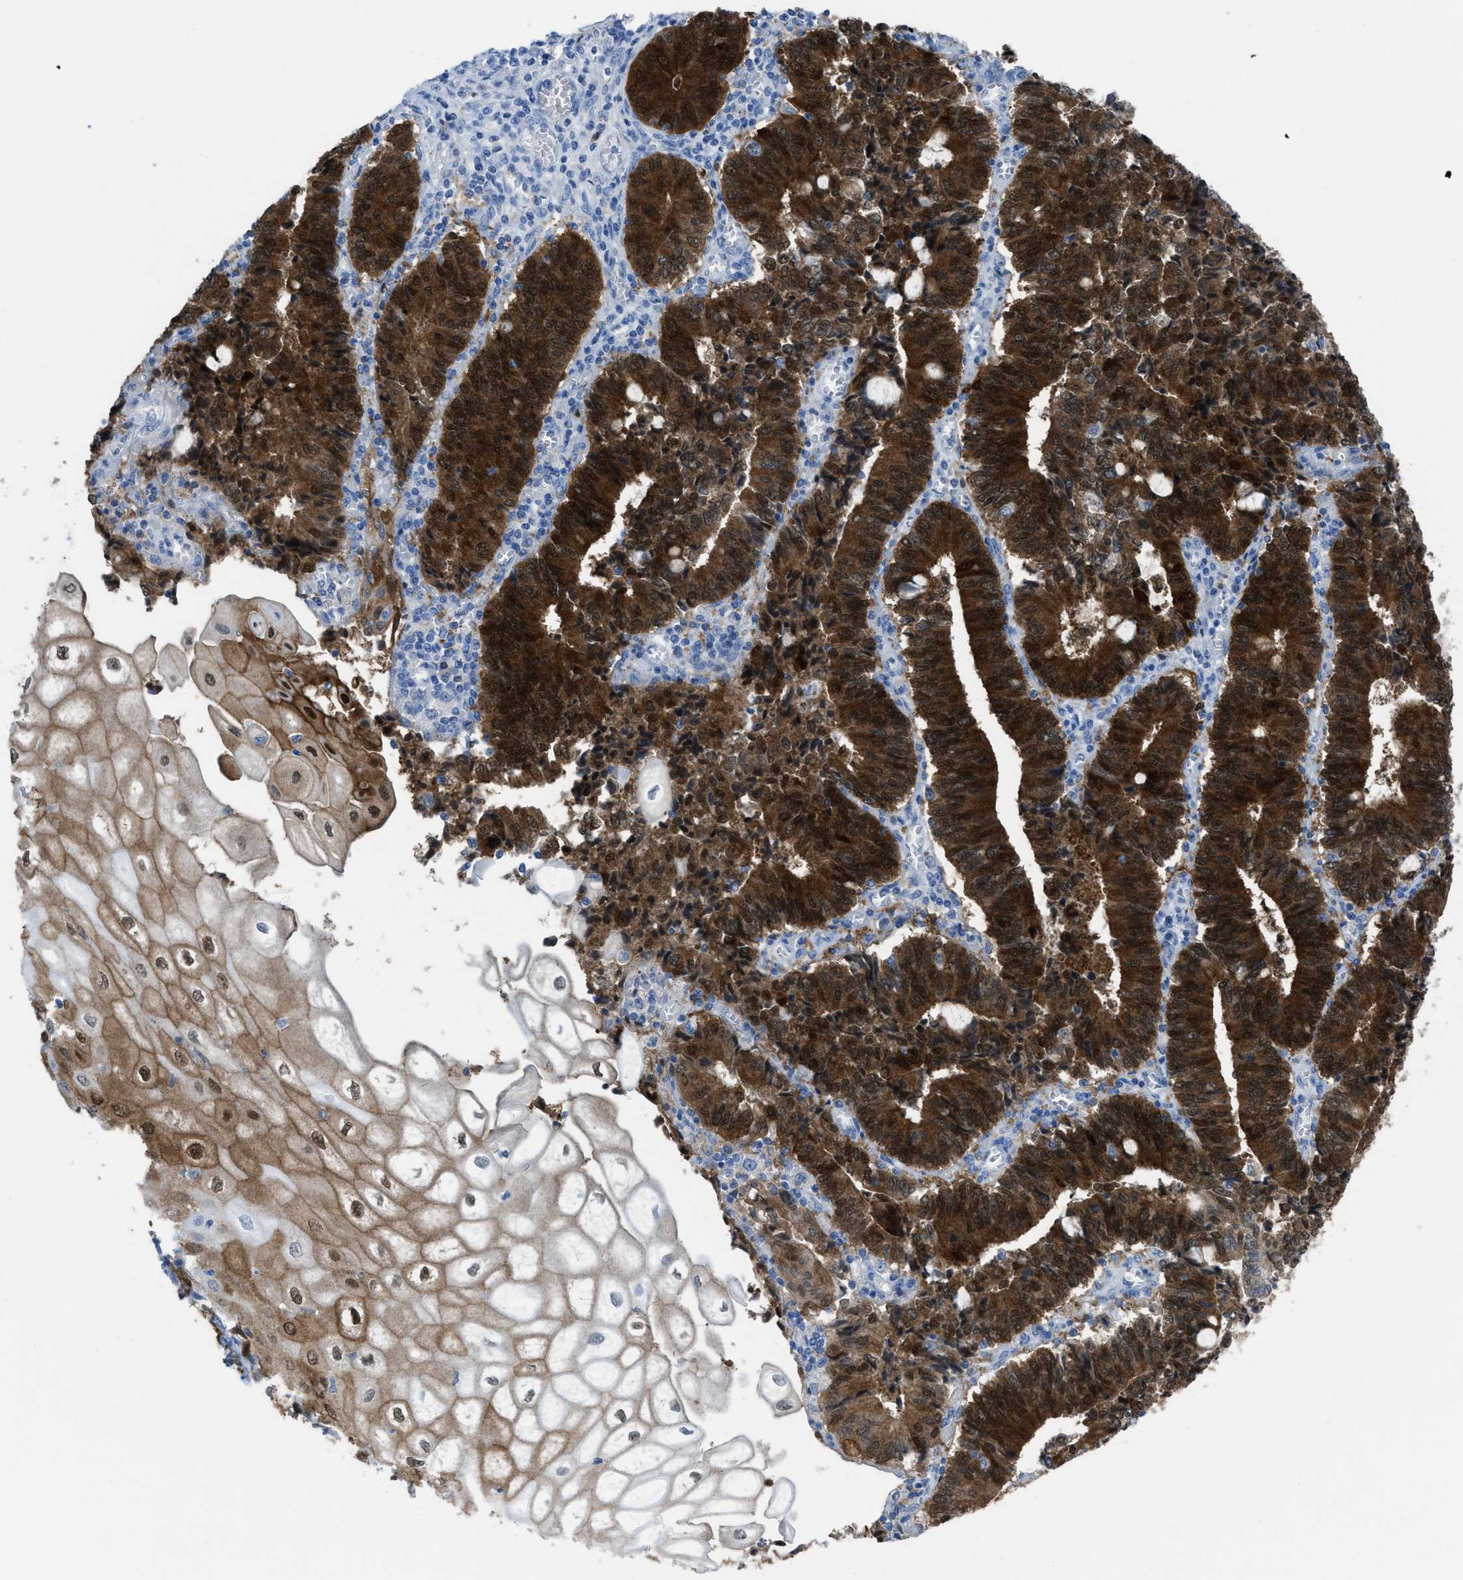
{"staining": {"intensity": "strong", "quantity": ">75%", "location": "cytoplasmic/membranous,nuclear"}, "tissue": "cervical cancer", "cell_type": "Tumor cells", "image_type": "cancer", "snomed": [{"axis": "morphology", "description": "Adenocarcinoma, NOS"}, {"axis": "topography", "description": "Cervix"}], "caption": "Protein expression analysis of human cervical adenocarcinoma reveals strong cytoplasmic/membranous and nuclear positivity in about >75% of tumor cells.", "gene": "CDKN2A", "patient": {"sex": "female", "age": 44}}